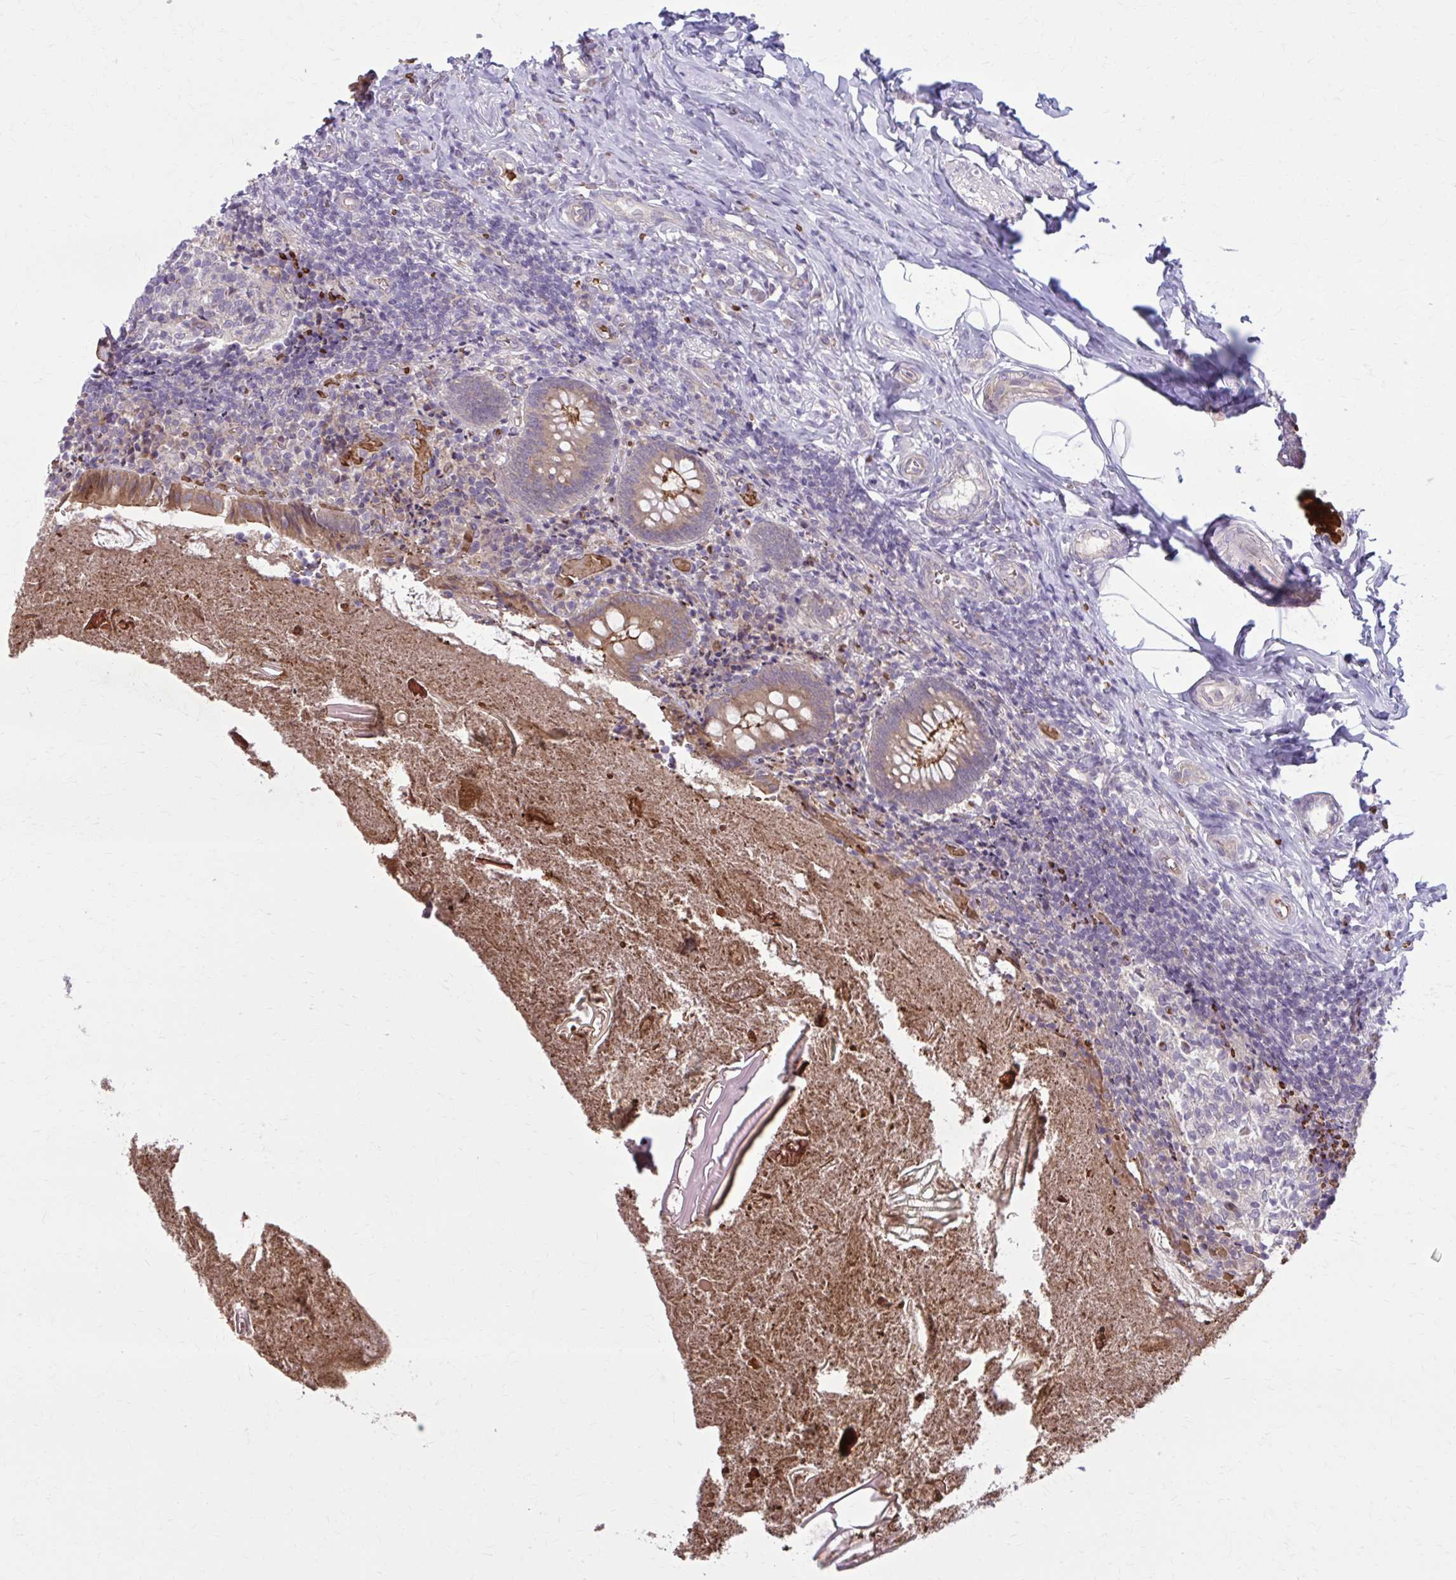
{"staining": {"intensity": "moderate", "quantity": ">75%", "location": "cytoplasmic/membranous"}, "tissue": "appendix", "cell_type": "Glandular cells", "image_type": "normal", "snomed": [{"axis": "morphology", "description": "Normal tissue, NOS"}, {"axis": "topography", "description": "Appendix"}], "caption": "Protein staining by immunohistochemistry (IHC) demonstrates moderate cytoplasmic/membranous staining in about >75% of glandular cells in unremarkable appendix.", "gene": "SNF8", "patient": {"sex": "female", "age": 17}}